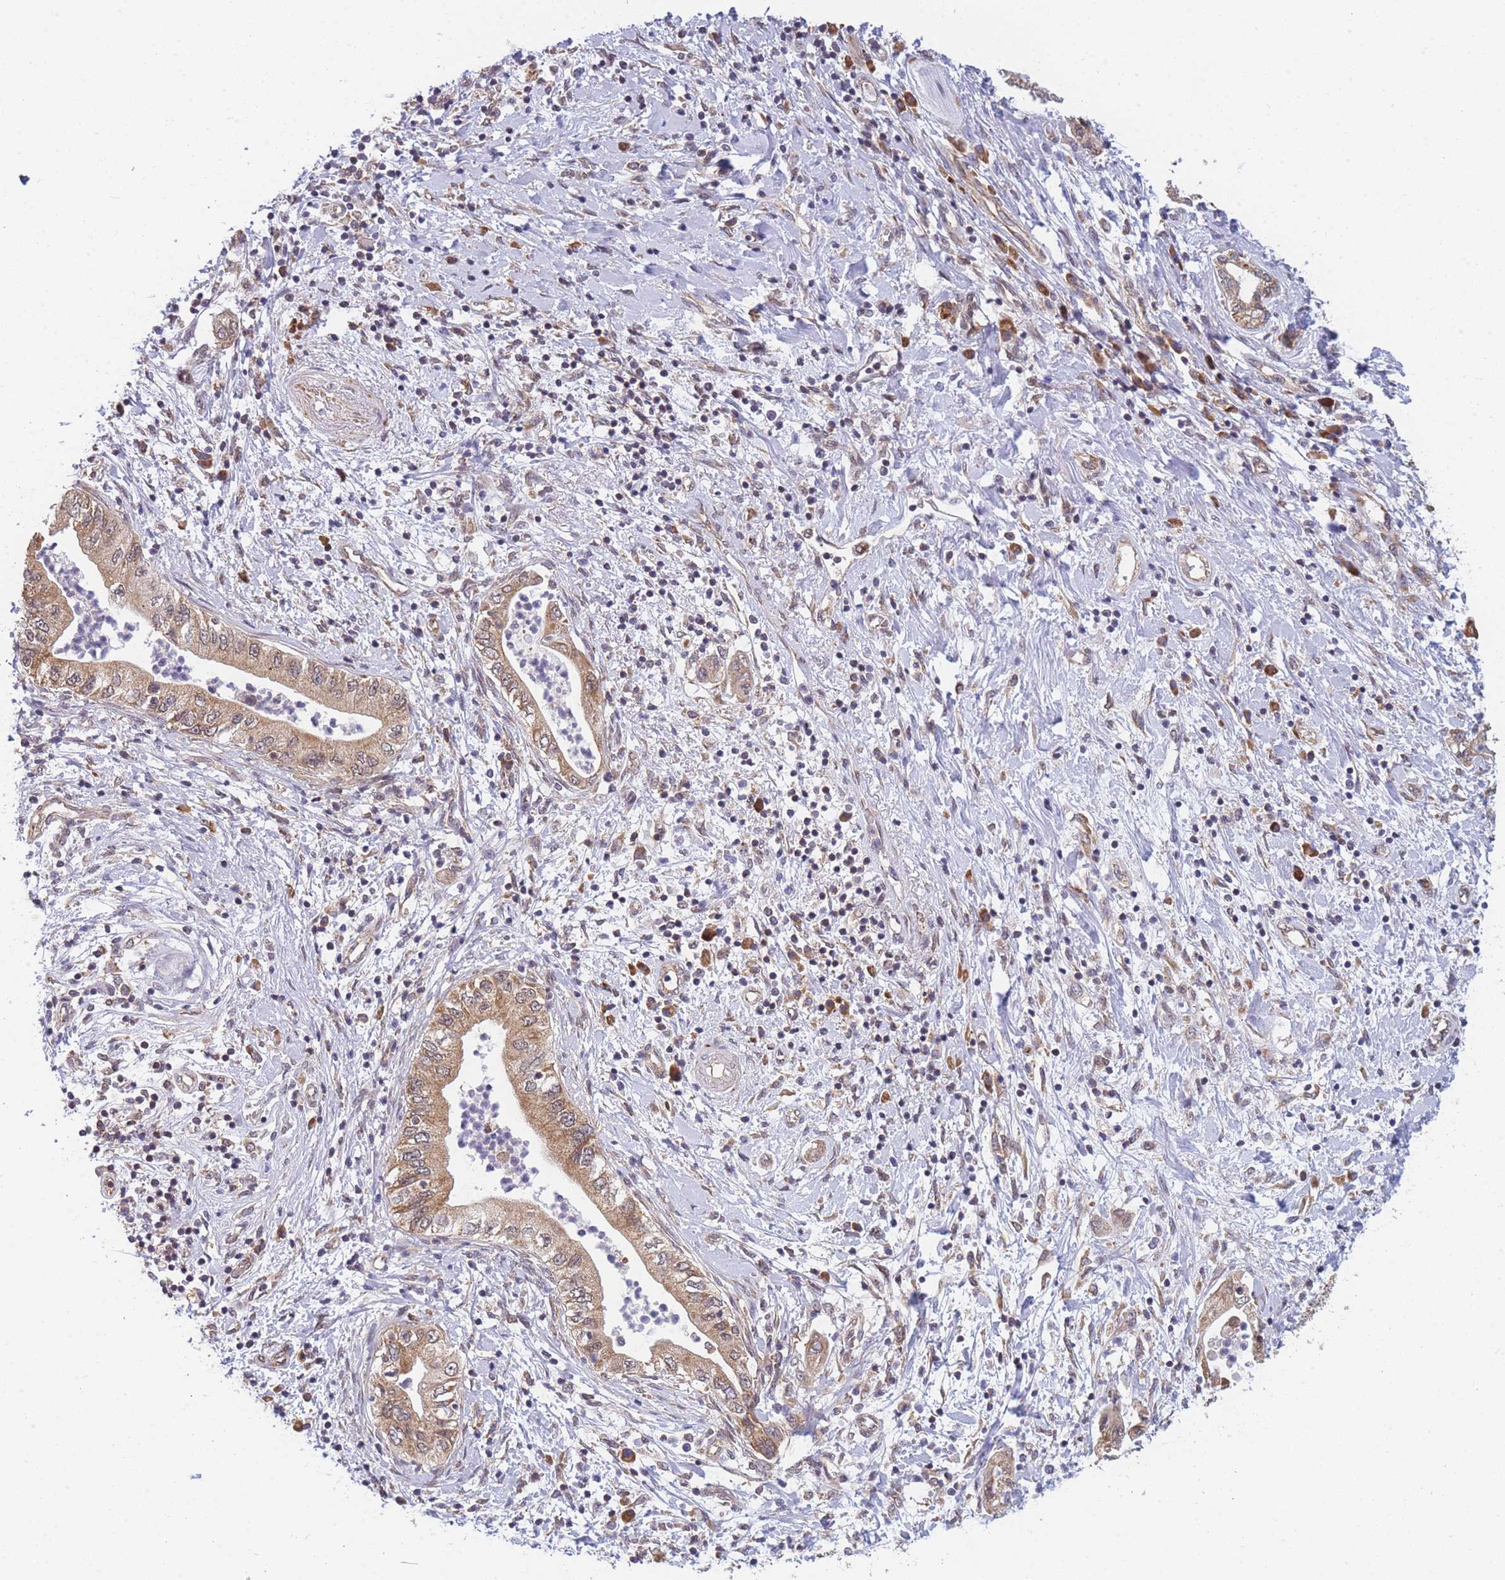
{"staining": {"intensity": "moderate", "quantity": ">75%", "location": "cytoplasmic/membranous"}, "tissue": "pancreatic cancer", "cell_type": "Tumor cells", "image_type": "cancer", "snomed": [{"axis": "morphology", "description": "Adenocarcinoma, NOS"}, {"axis": "topography", "description": "Pancreas"}], "caption": "Immunohistochemistry of human pancreatic cancer (adenocarcinoma) demonstrates medium levels of moderate cytoplasmic/membranous positivity in about >75% of tumor cells. (Stains: DAB (3,3'-diaminobenzidine) in brown, nuclei in blue, Microscopy: brightfield microscopy at high magnification).", "gene": "MRPL23", "patient": {"sex": "female", "age": 73}}